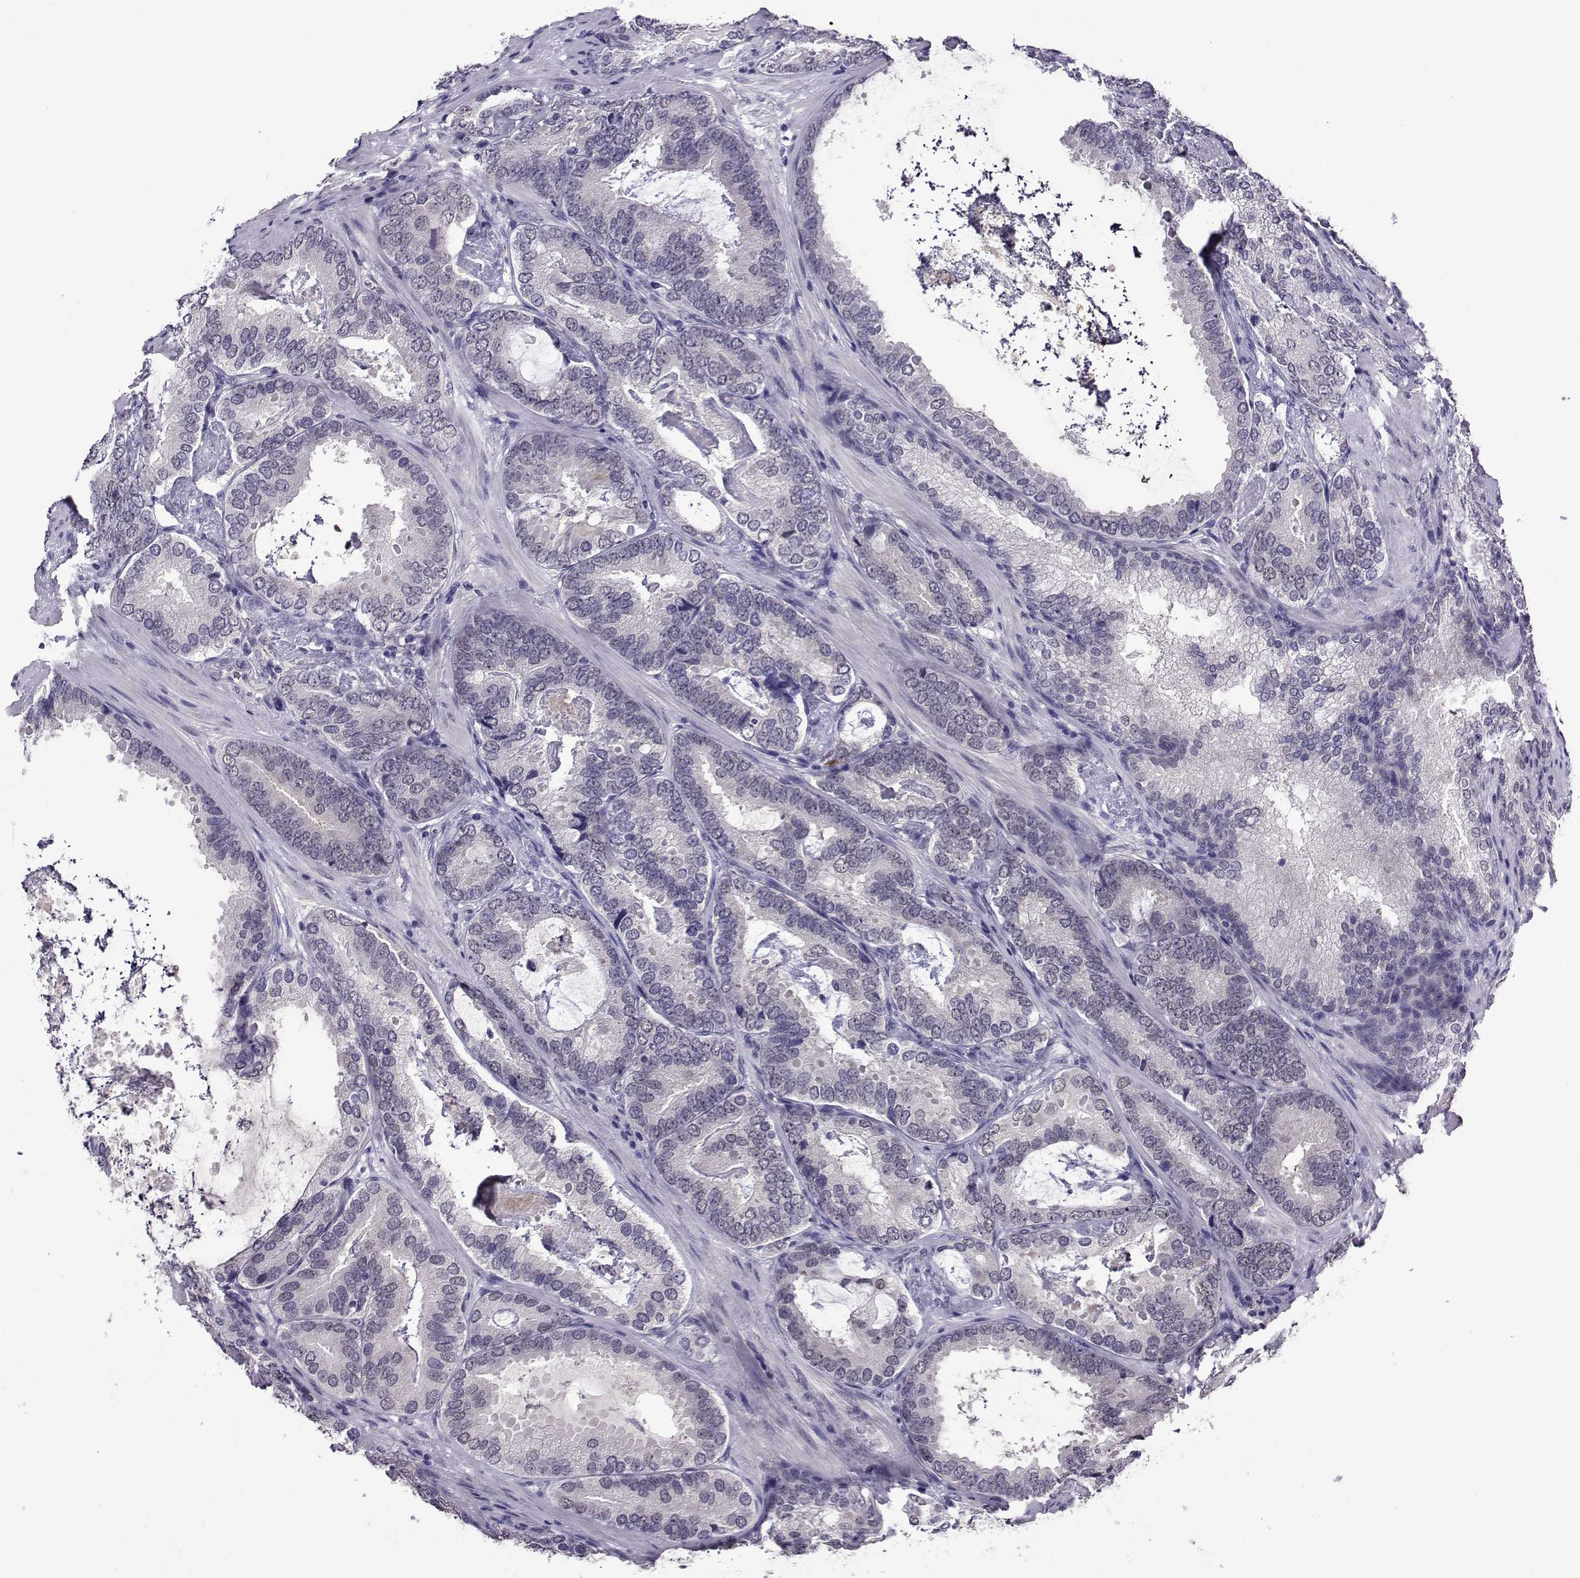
{"staining": {"intensity": "negative", "quantity": "none", "location": "none"}, "tissue": "prostate cancer", "cell_type": "Tumor cells", "image_type": "cancer", "snomed": [{"axis": "morphology", "description": "Adenocarcinoma, Low grade"}, {"axis": "topography", "description": "Prostate"}], "caption": "IHC image of prostate cancer (adenocarcinoma (low-grade)) stained for a protein (brown), which exhibits no staining in tumor cells.", "gene": "DDX20", "patient": {"sex": "male", "age": 60}}